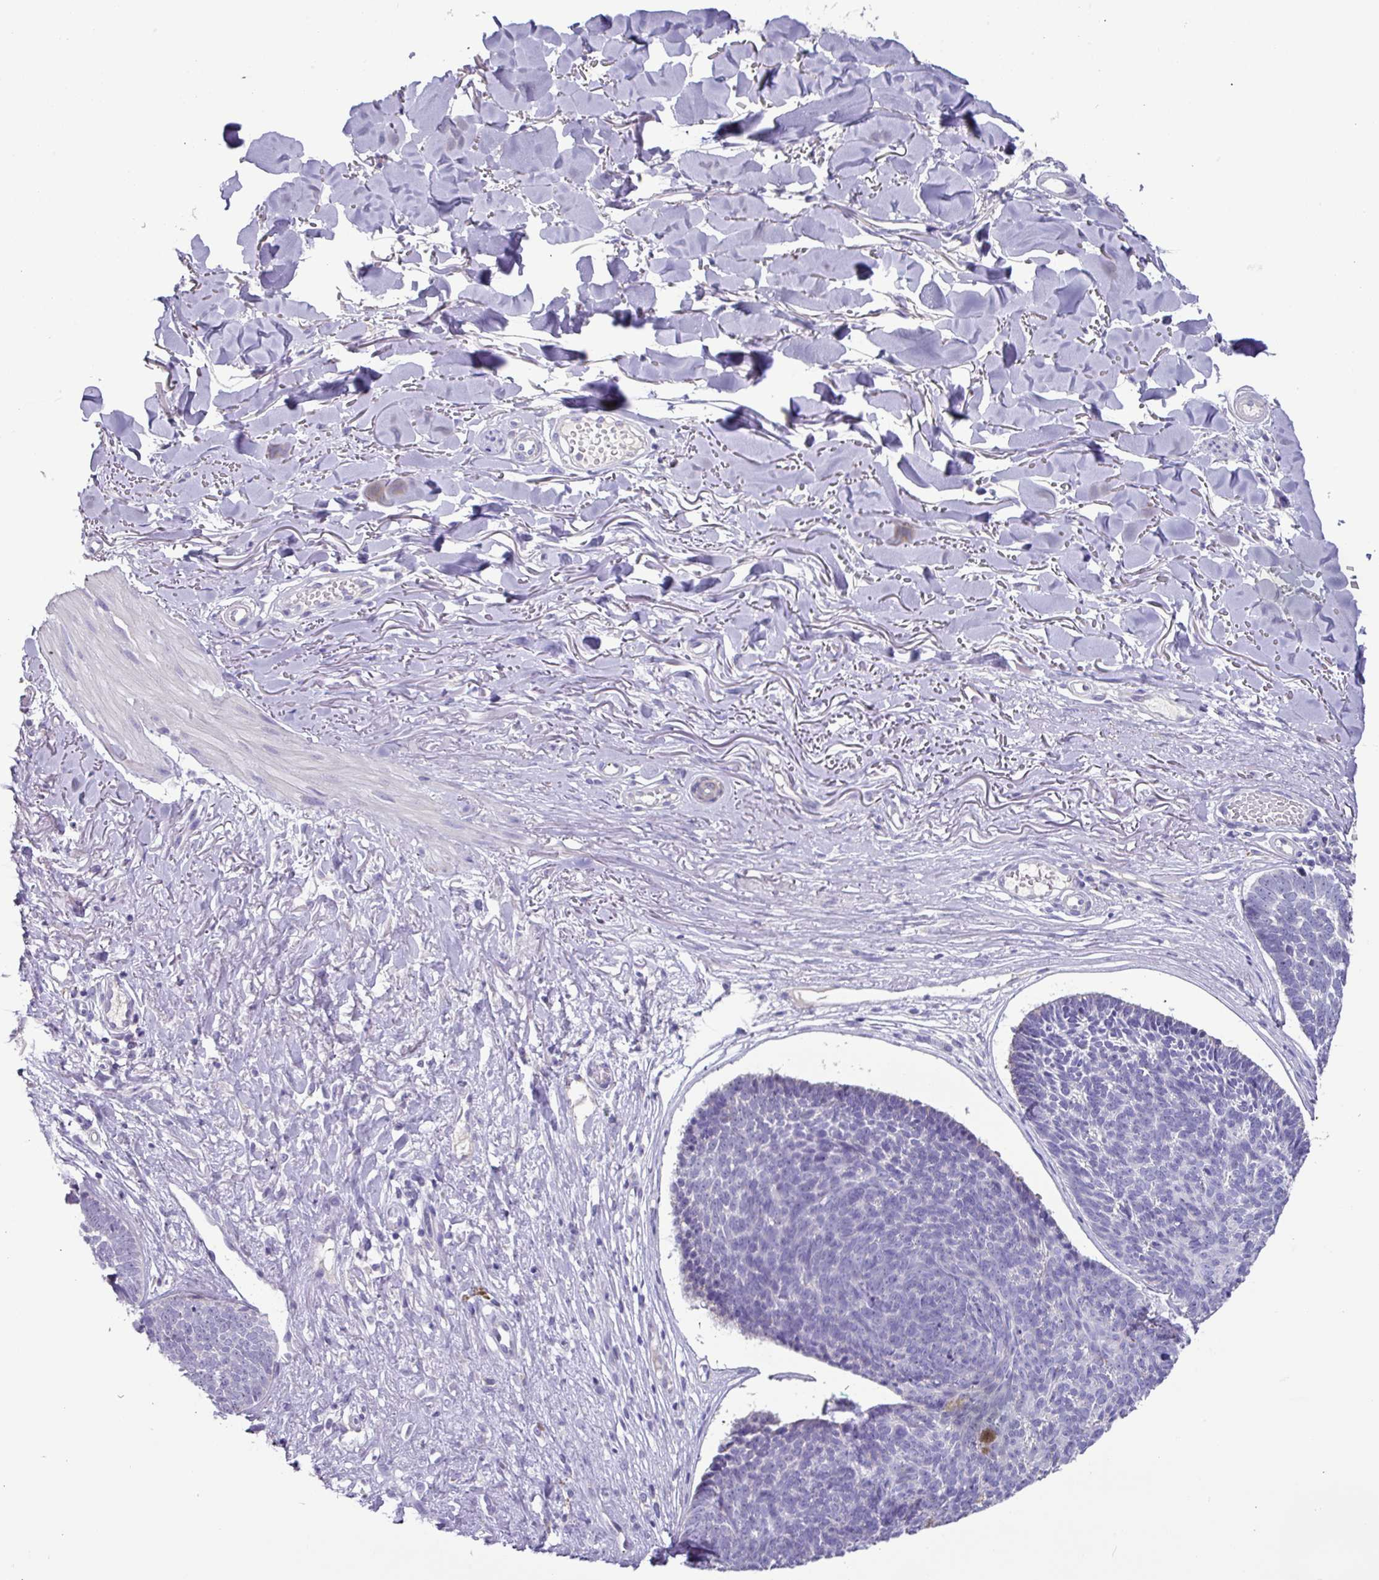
{"staining": {"intensity": "negative", "quantity": "none", "location": "none"}, "tissue": "skin cancer", "cell_type": "Tumor cells", "image_type": "cancer", "snomed": [{"axis": "morphology", "description": "Basal cell carcinoma"}, {"axis": "topography", "description": "Skin"}, {"axis": "topography", "description": "Skin of neck"}, {"axis": "topography", "description": "Skin of shoulder"}, {"axis": "topography", "description": "Skin of back"}], "caption": "Immunohistochemistry (IHC) of skin basal cell carcinoma reveals no expression in tumor cells.", "gene": "MT-ND4", "patient": {"sex": "male", "age": 80}}